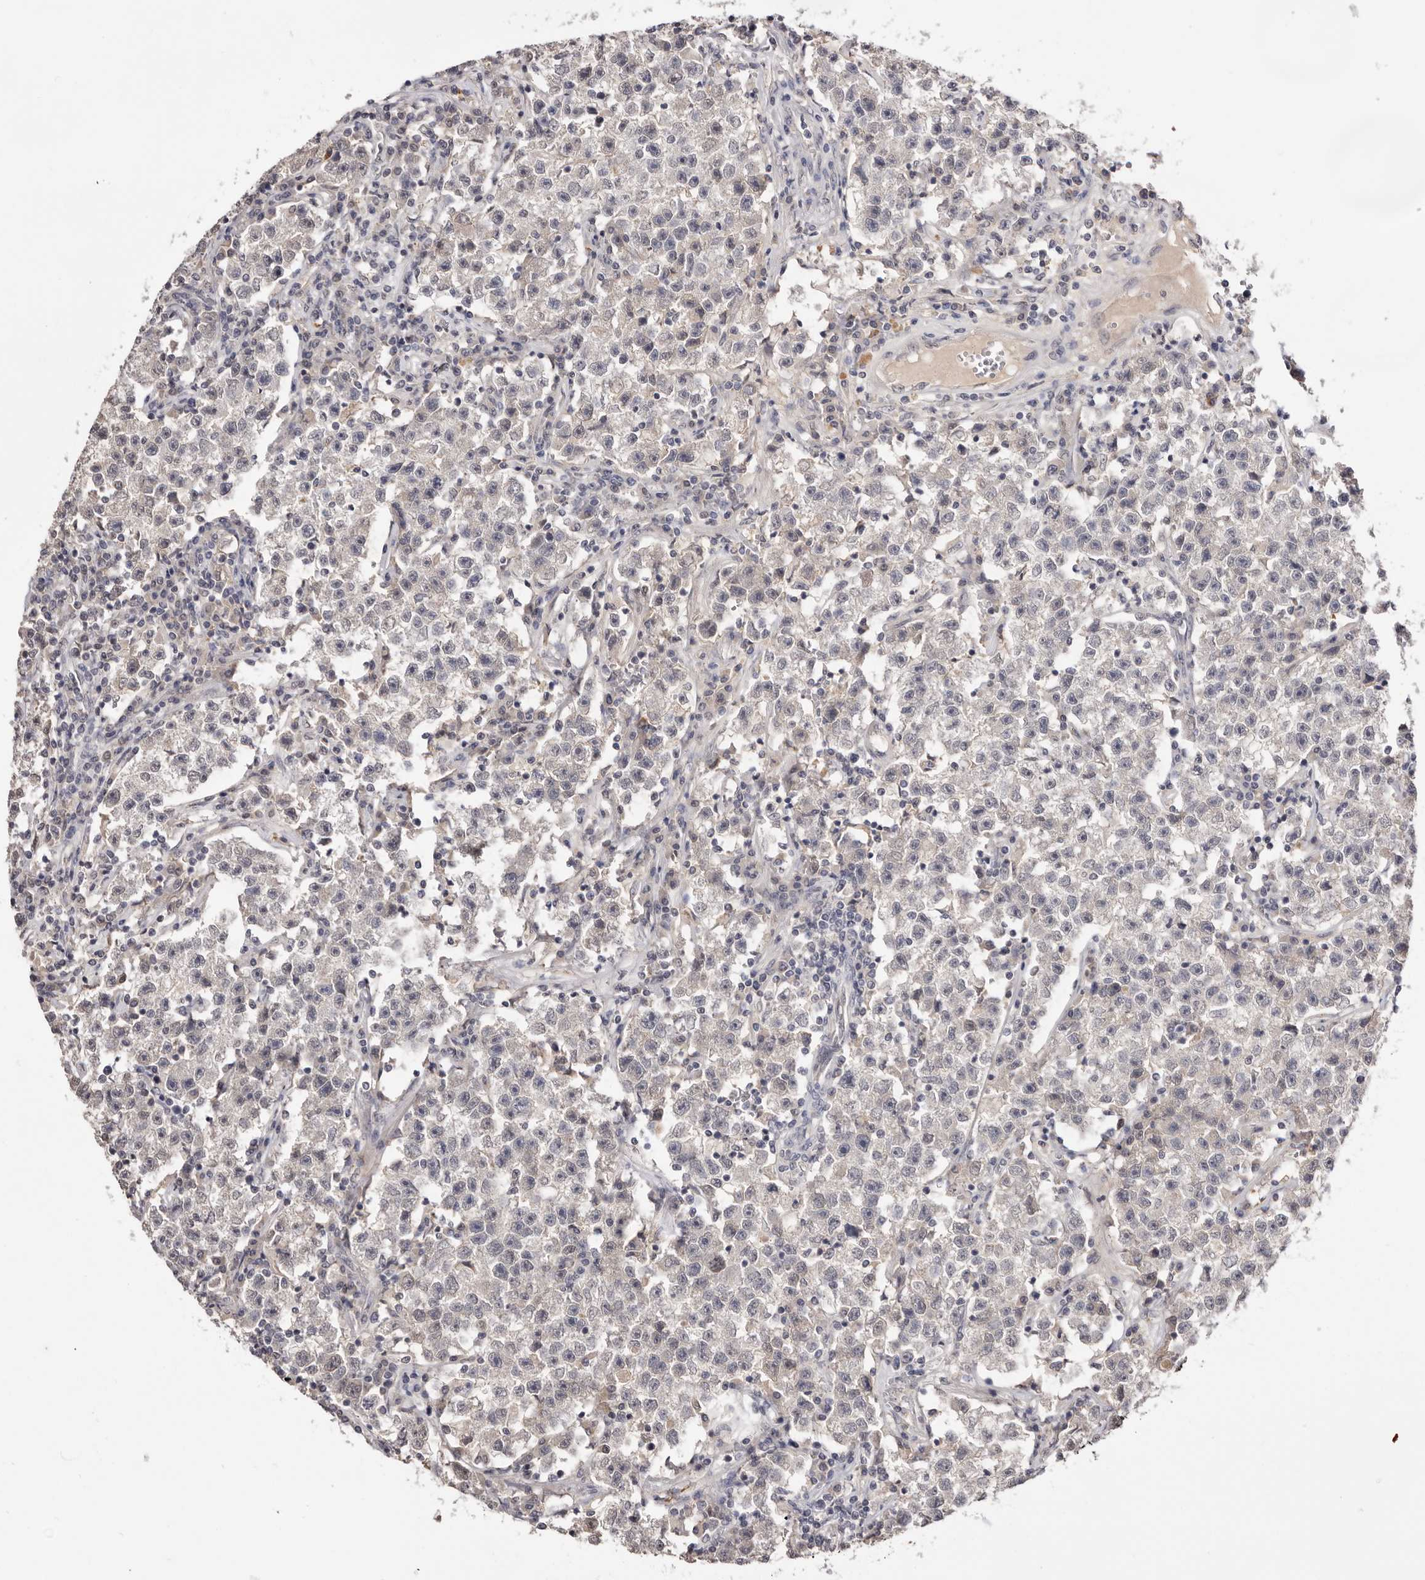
{"staining": {"intensity": "negative", "quantity": "none", "location": "none"}, "tissue": "testis cancer", "cell_type": "Tumor cells", "image_type": "cancer", "snomed": [{"axis": "morphology", "description": "Seminoma, NOS"}, {"axis": "topography", "description": "Testis"}], "caption": "Tumor cells show no significant protein positivity in testis cancer (seminoma). (Stains: DAB (3,3'-diaminobenzidine) immunohistochemistry with hematoxylin counter stain, Microscopy: brightfield microscopy at high magnification).", "gene": "DOP1A", "patient": {"sex": "male", "age": 22}}